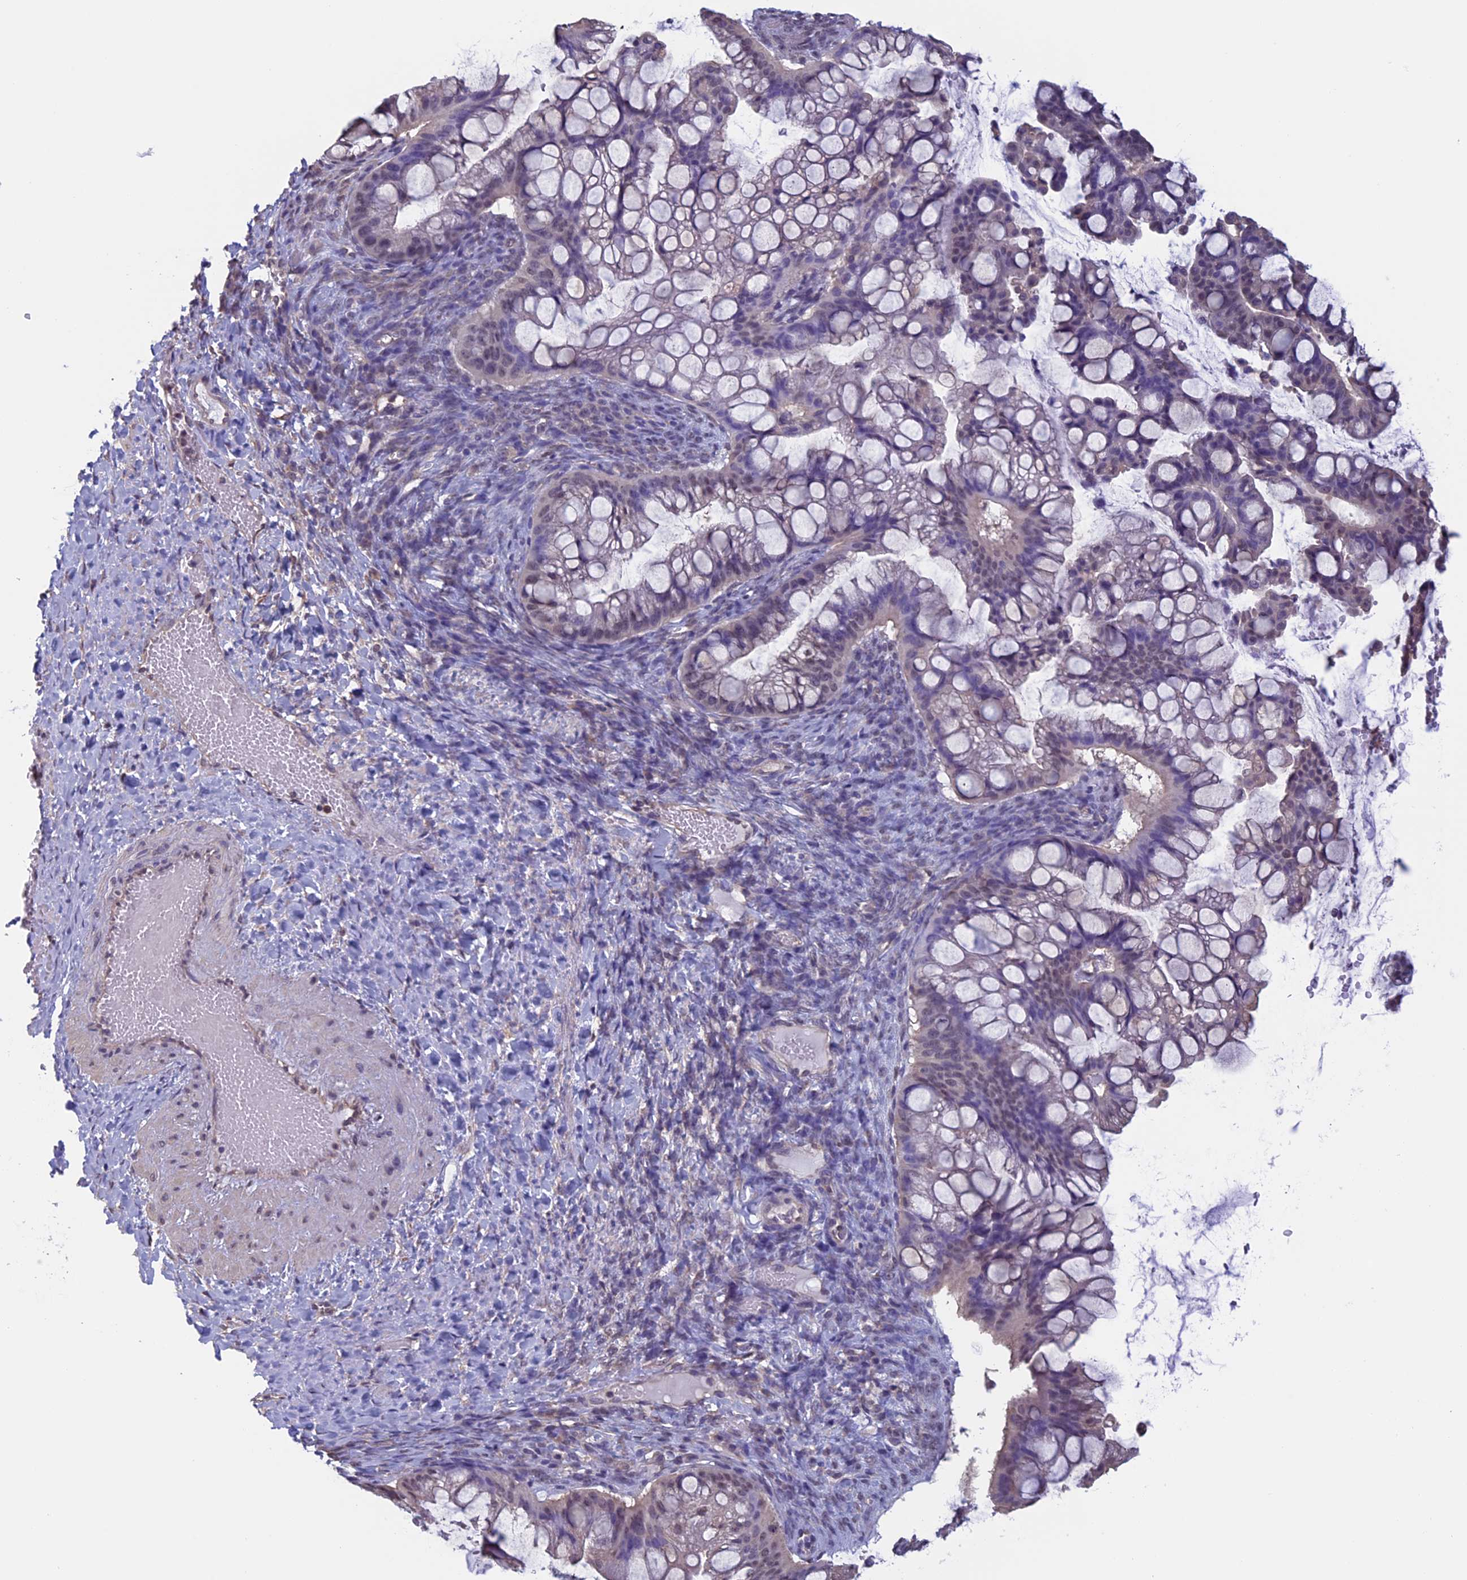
{"staining": {"intensity": "weak", "quantity": "<25%", "location": "nuclear"}, "tissue": "ovarian cancer", "cell_type": "Tumor cells", "image_type": "cancer", "snomed": [{"axis": "morphology", "description": "Cystadenocarcinoma, mucinous, NOS"}, {"axis": "topography", "description": "Ovary"}], "caption": "Immunohistochemical staining of ovarian cancer demonstrates no significant positivity in tumor cells.", "gene": "SLC1A6", "patient": {"sex": "female", "age": 73}}